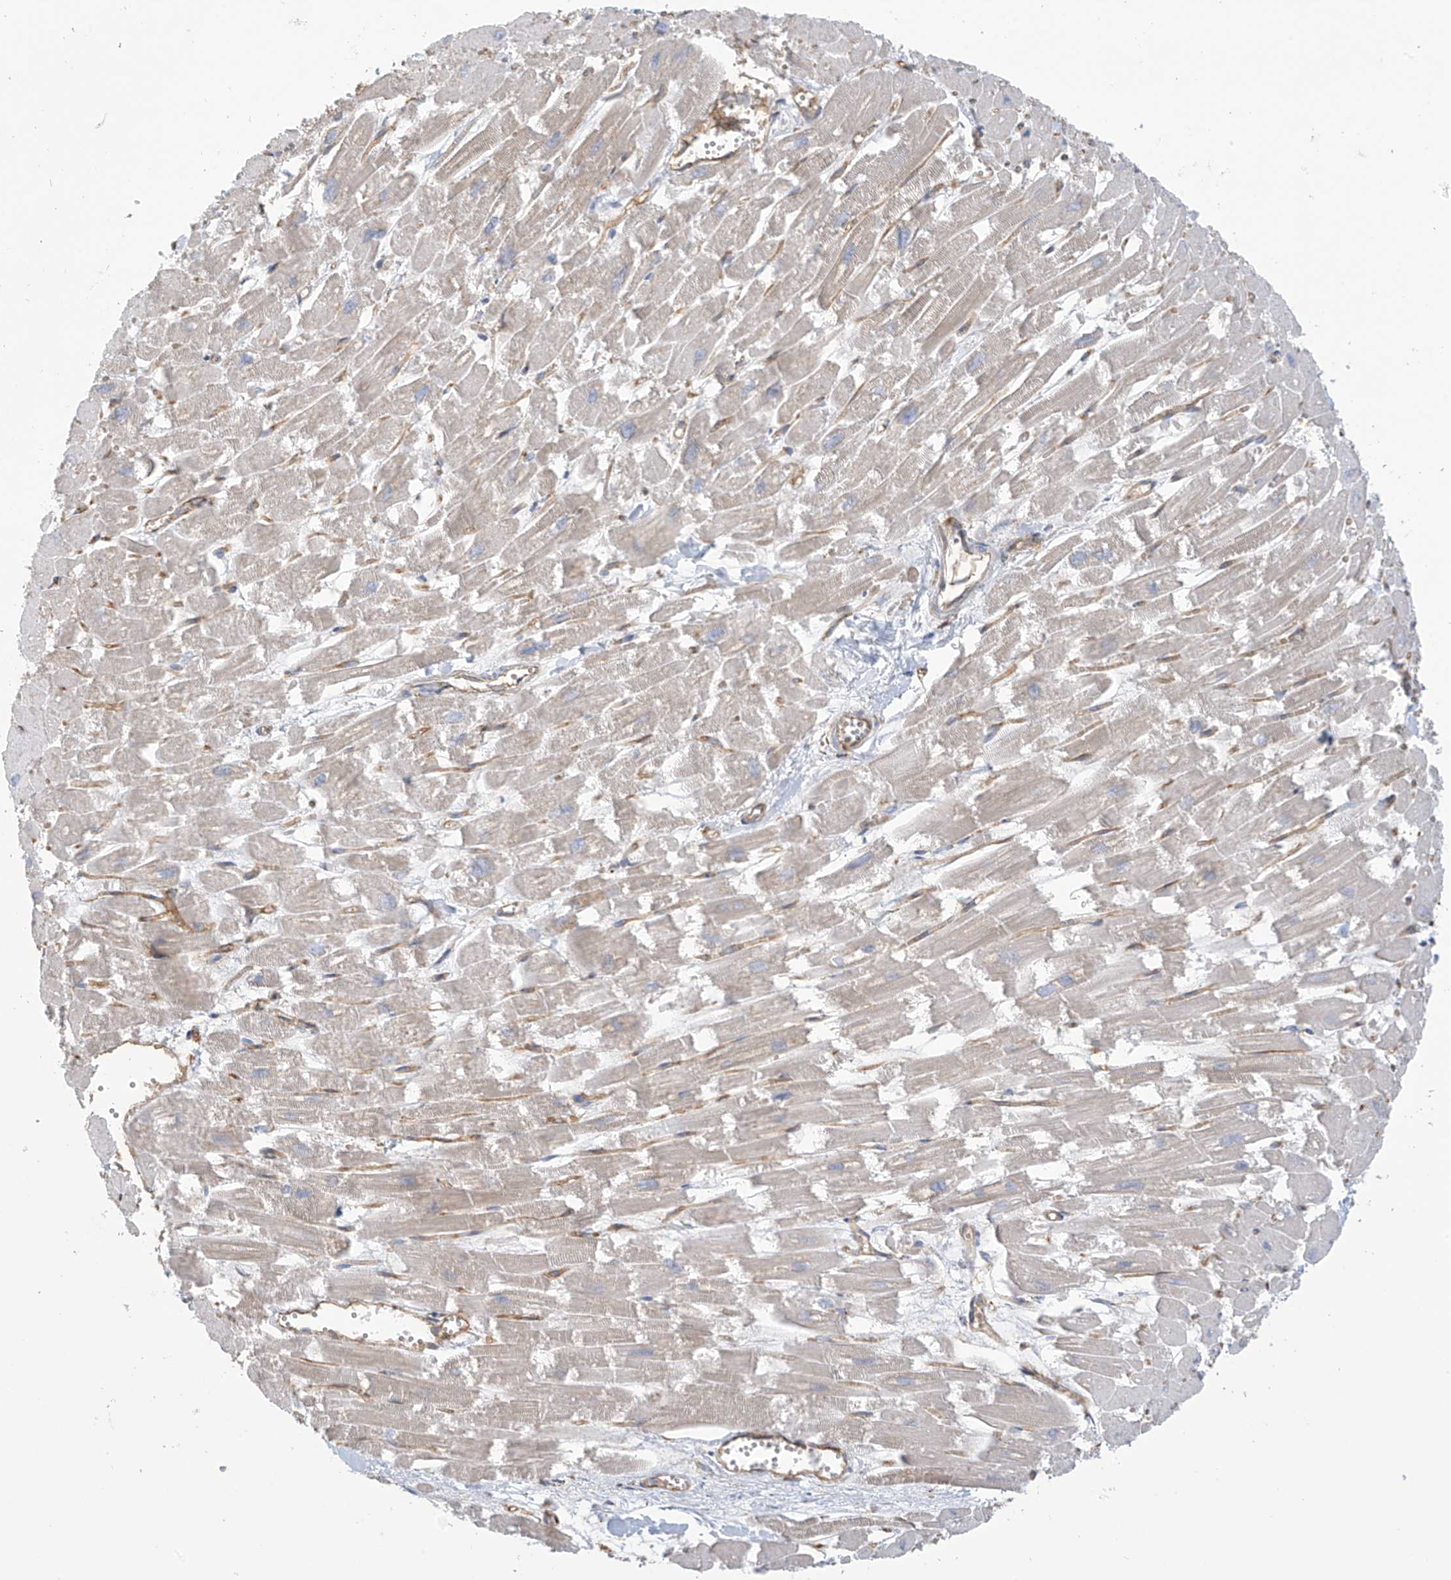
{"staining": {"intensity": "weak", "quantity": "25%-75%", "location": "cytoplasmic/membranous"}, "tissue": "heart muscle", "cell_type": "Cardiomyocytes", "image_type": "normal", "snomed": [{"axis": "morphology", "description": "Normal tissue, NOS"}, {"axis": "topography", "description": "Heart"}], "caption": "Human heart muscle stained with a brown dye demonstrates weak cytoplasmic/membranous positive staining in approximately 25%-75% of cardiomyocytes.", "gene": "KIAA1522", "patient": {"sex": "male", "age": 54}}